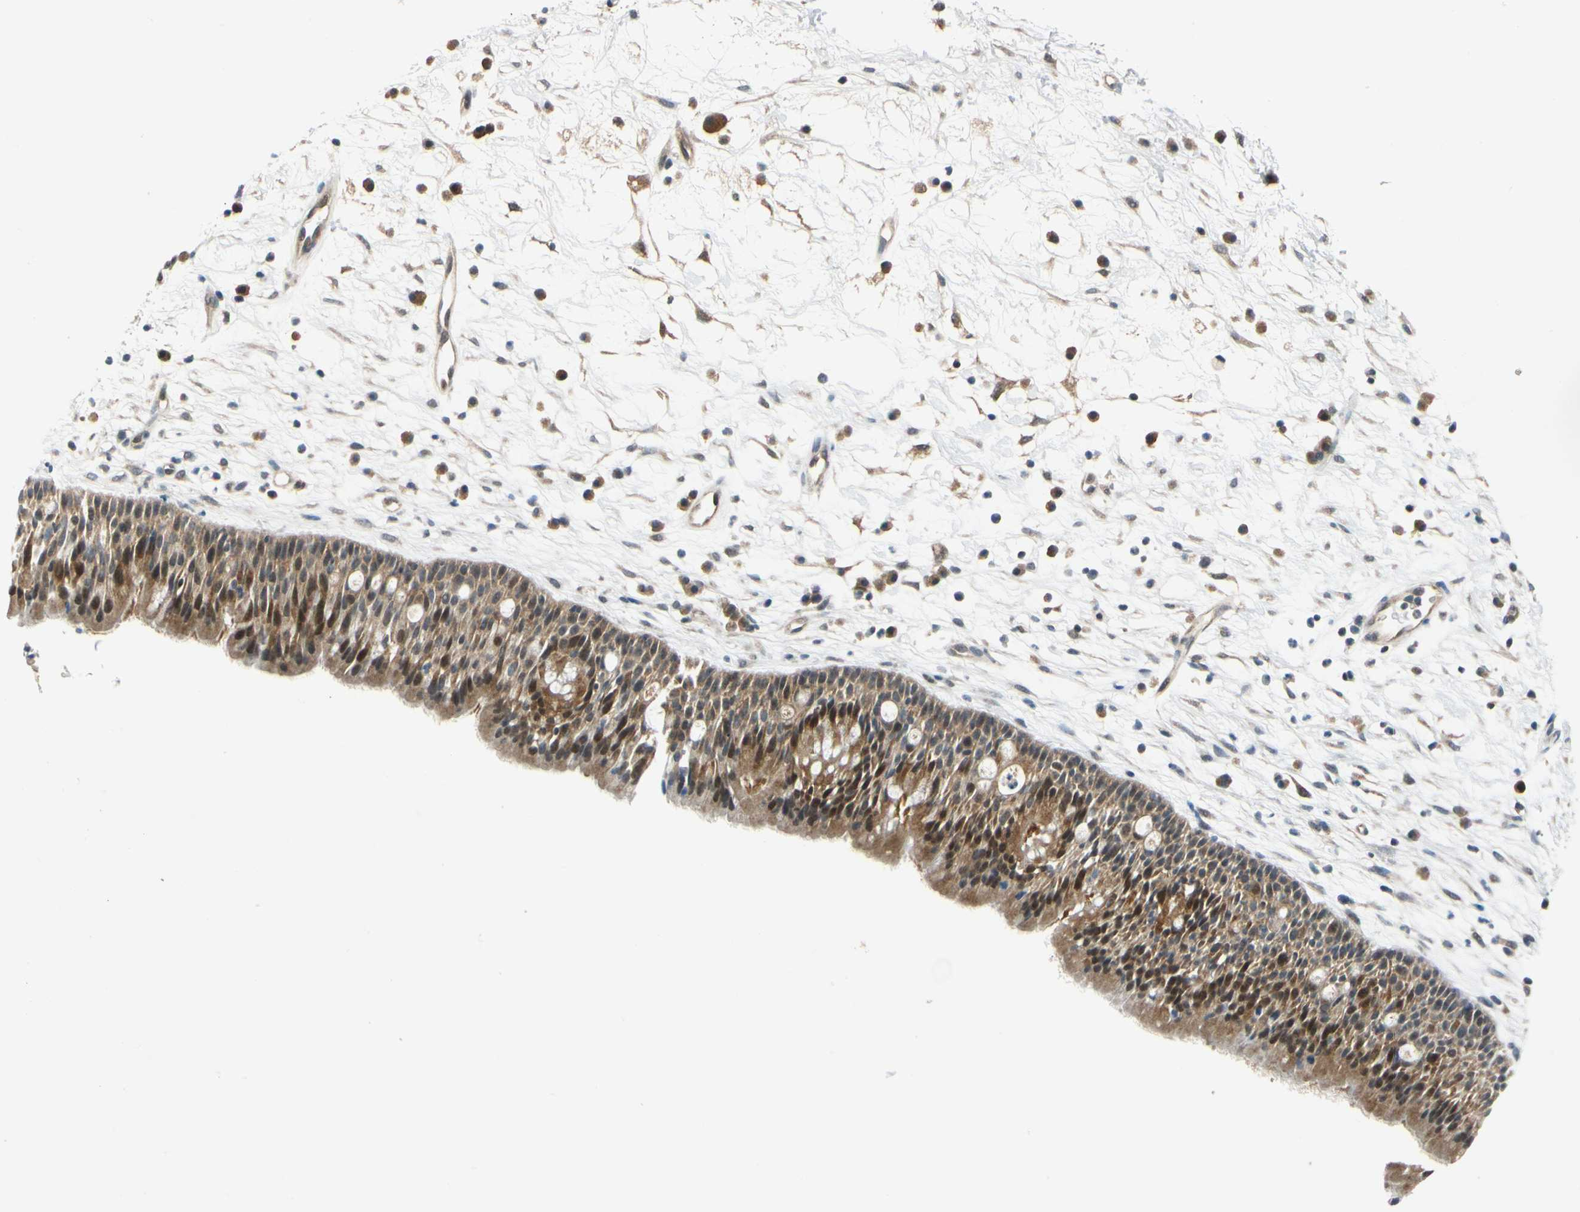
{"staining": {"intensity": "strong", "quantity": ">75%", "location": "cytoplasmic/membranous,nuclear"}, "tissue": "nasopharynx", "cell_type": "Respiratory epithelial cells", "image_type": "normal", "snomed": [{"axis": "morphology", "description": "Normal tissue, NOS"}, {"axis": "topography", "description": "Nasopharynx"}], "caption": "Nasopharynx stained for a protein demonstrates strong cytoplasmic/membranous,nuclear positivity in respiratory epithelial cells. The staining is performed using DAB brown chromogen to label protein expression. The nuclei are counter-stained blue using hematoxylin.", "gene": "MAPK9", "patient": {"sex": "male", "age": 13}}